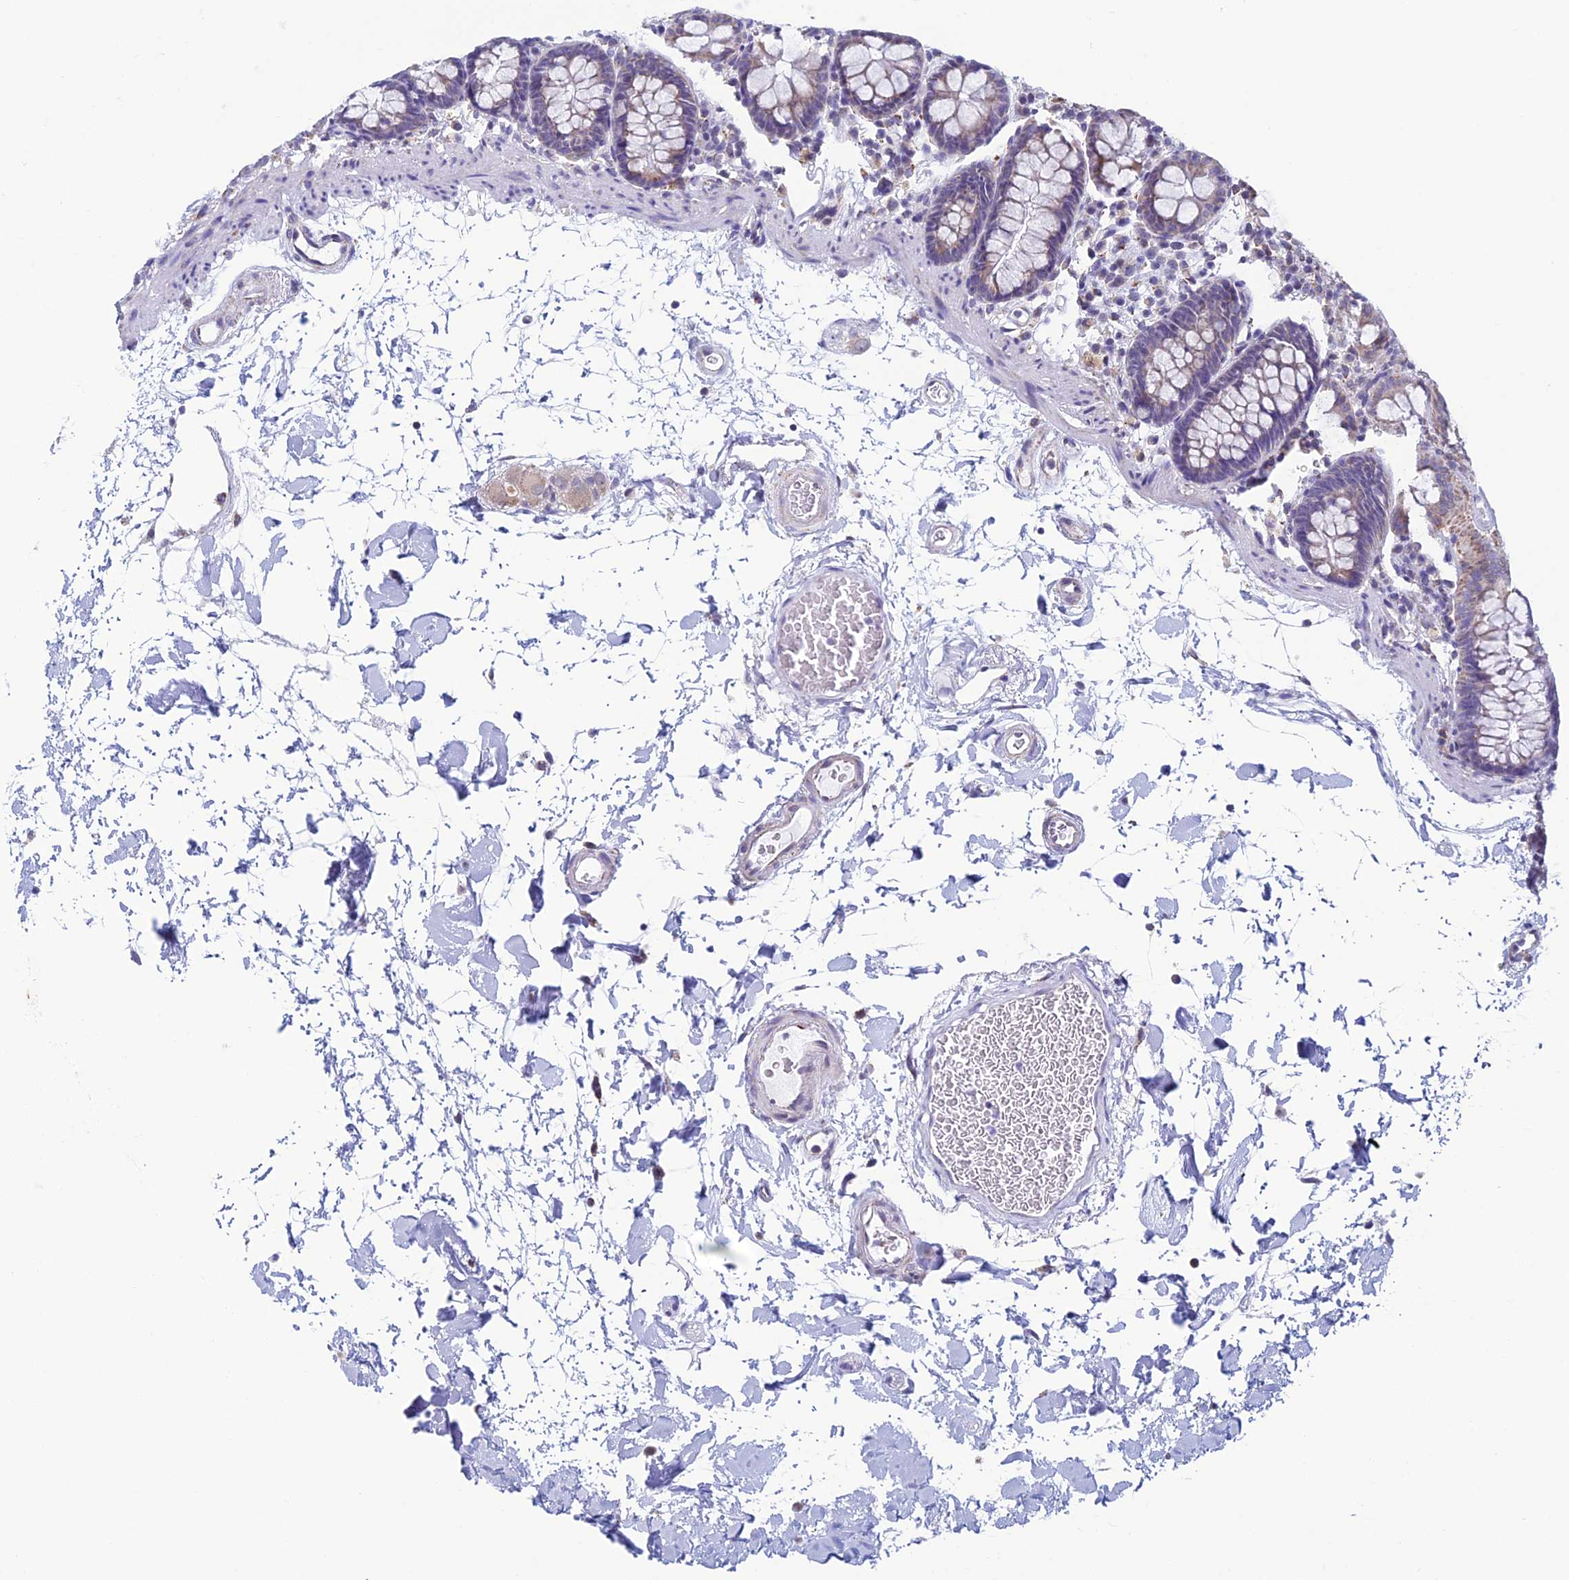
{"staining": {"intensity": "negative", "quantity": "none", "location": "none"}, "tissue": "colon", "cell_type": "Endothelial cells", "image_type": "normal", "snomed": [{"axis": "morphology", "description": "Normal tissue, NOS"}, {"axis": "topography", "description": "Colon"}], "caption": "Protein analysis of benign colon shows no significant staining in endothelial cells. (DAB (3,3'-diaminobenzidine) immunohistochemistry (IHC) visualized using brightfield microscopy, high magnification).", "gene": "ZNG1A", "patient": {"sex": "male", "age": 75}}